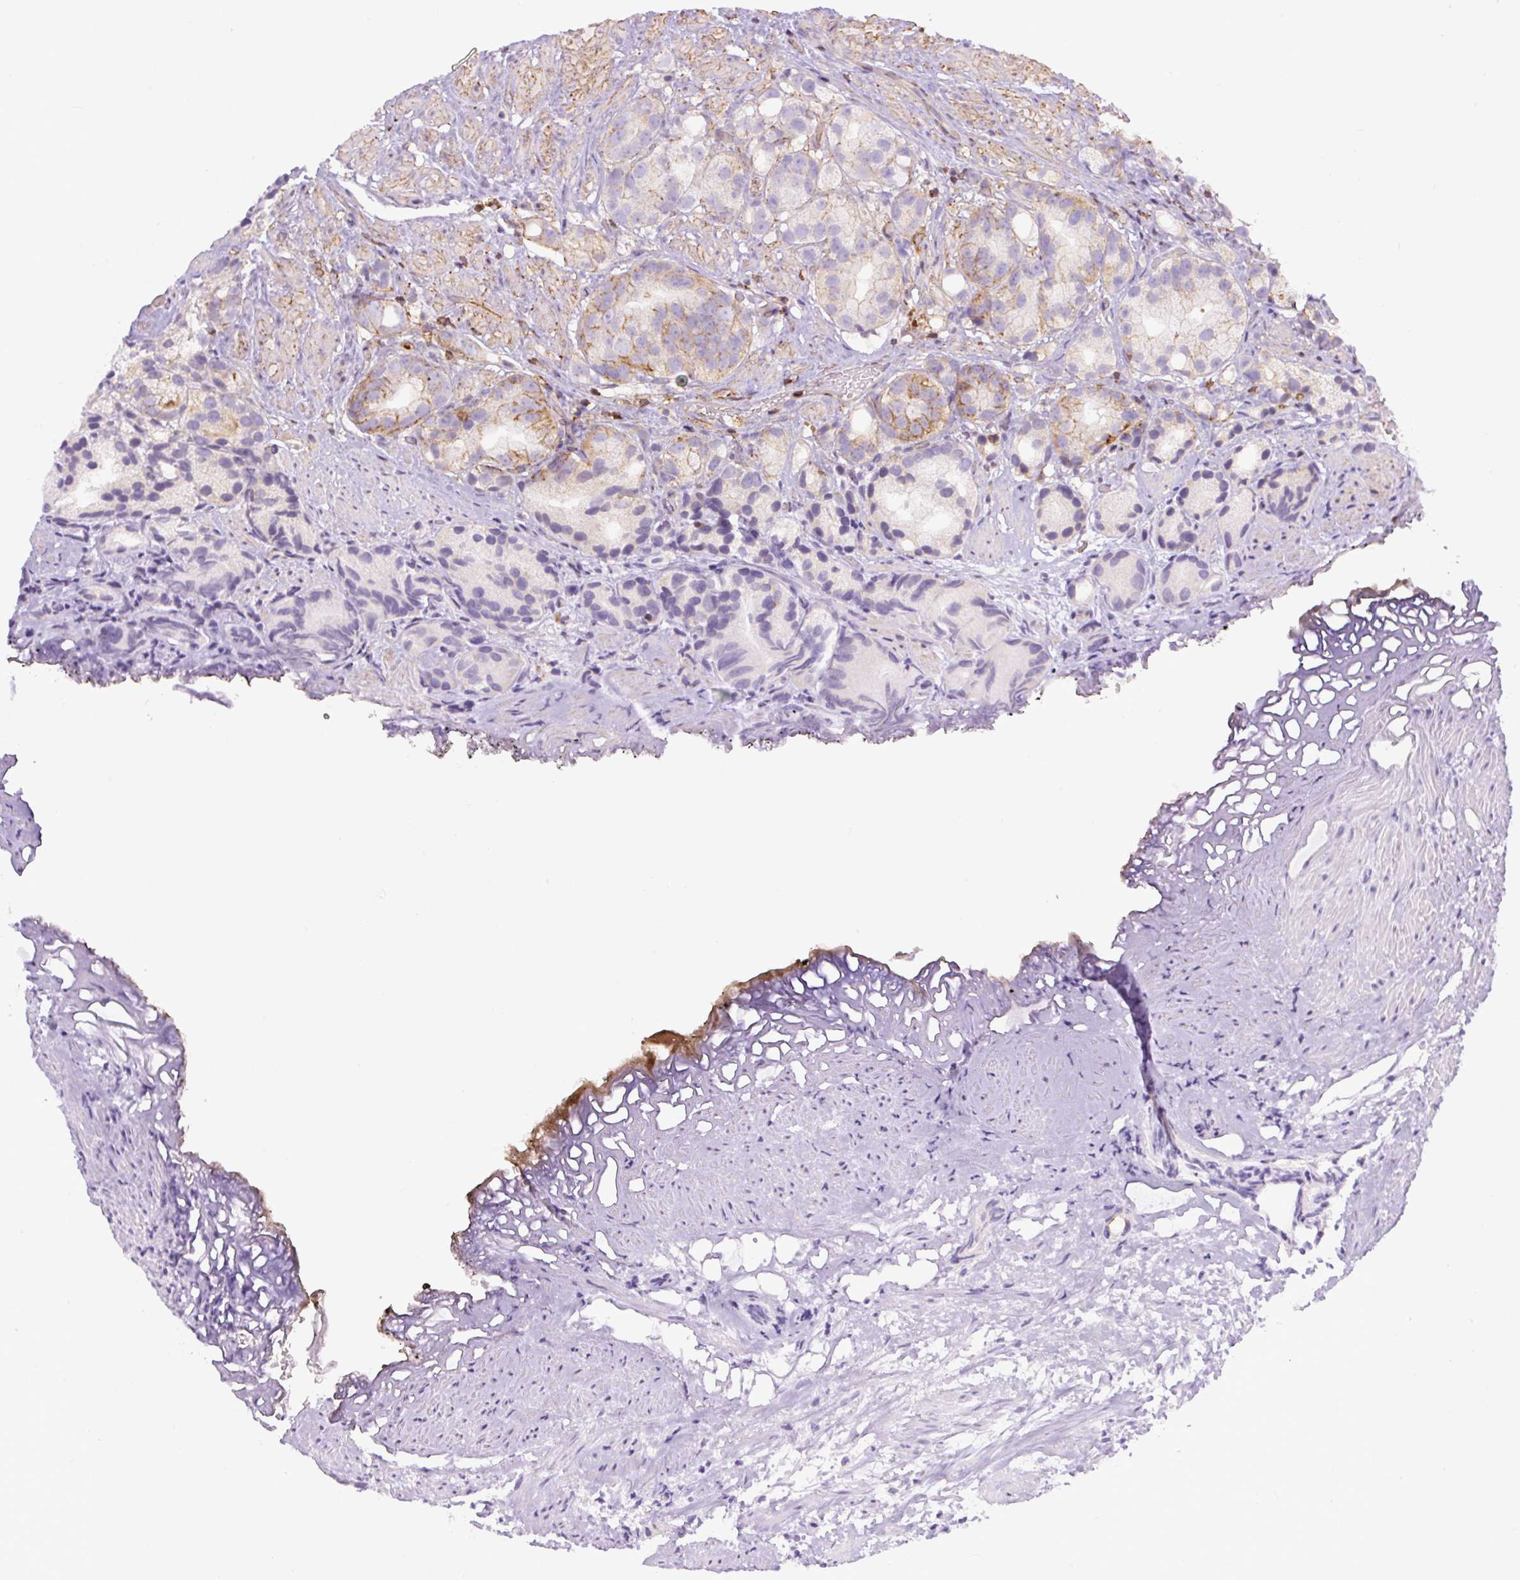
{"staining": {"intensity": "moderate", "quantity": "<25%", "location": "cytoplasmic/membranous"}, "tissue": "prostate cancer", "cell_type": "Tumor cells", "image_type": "cancer", "snomed": [{"axis": "morphology", "description": "Adenocarcinoma, High grade"}, {"axis": "topography", "description": "Prostate"}], "caption": "Protein expression analysis of human prostate cancer (high-grade adenocarcinoma) reveals moderate cytoplasmic/membranous expression in approximately <25% of tumor cells.", "gene": "PIP5KL1", "patient": {"sex": "male", "age": 82}}